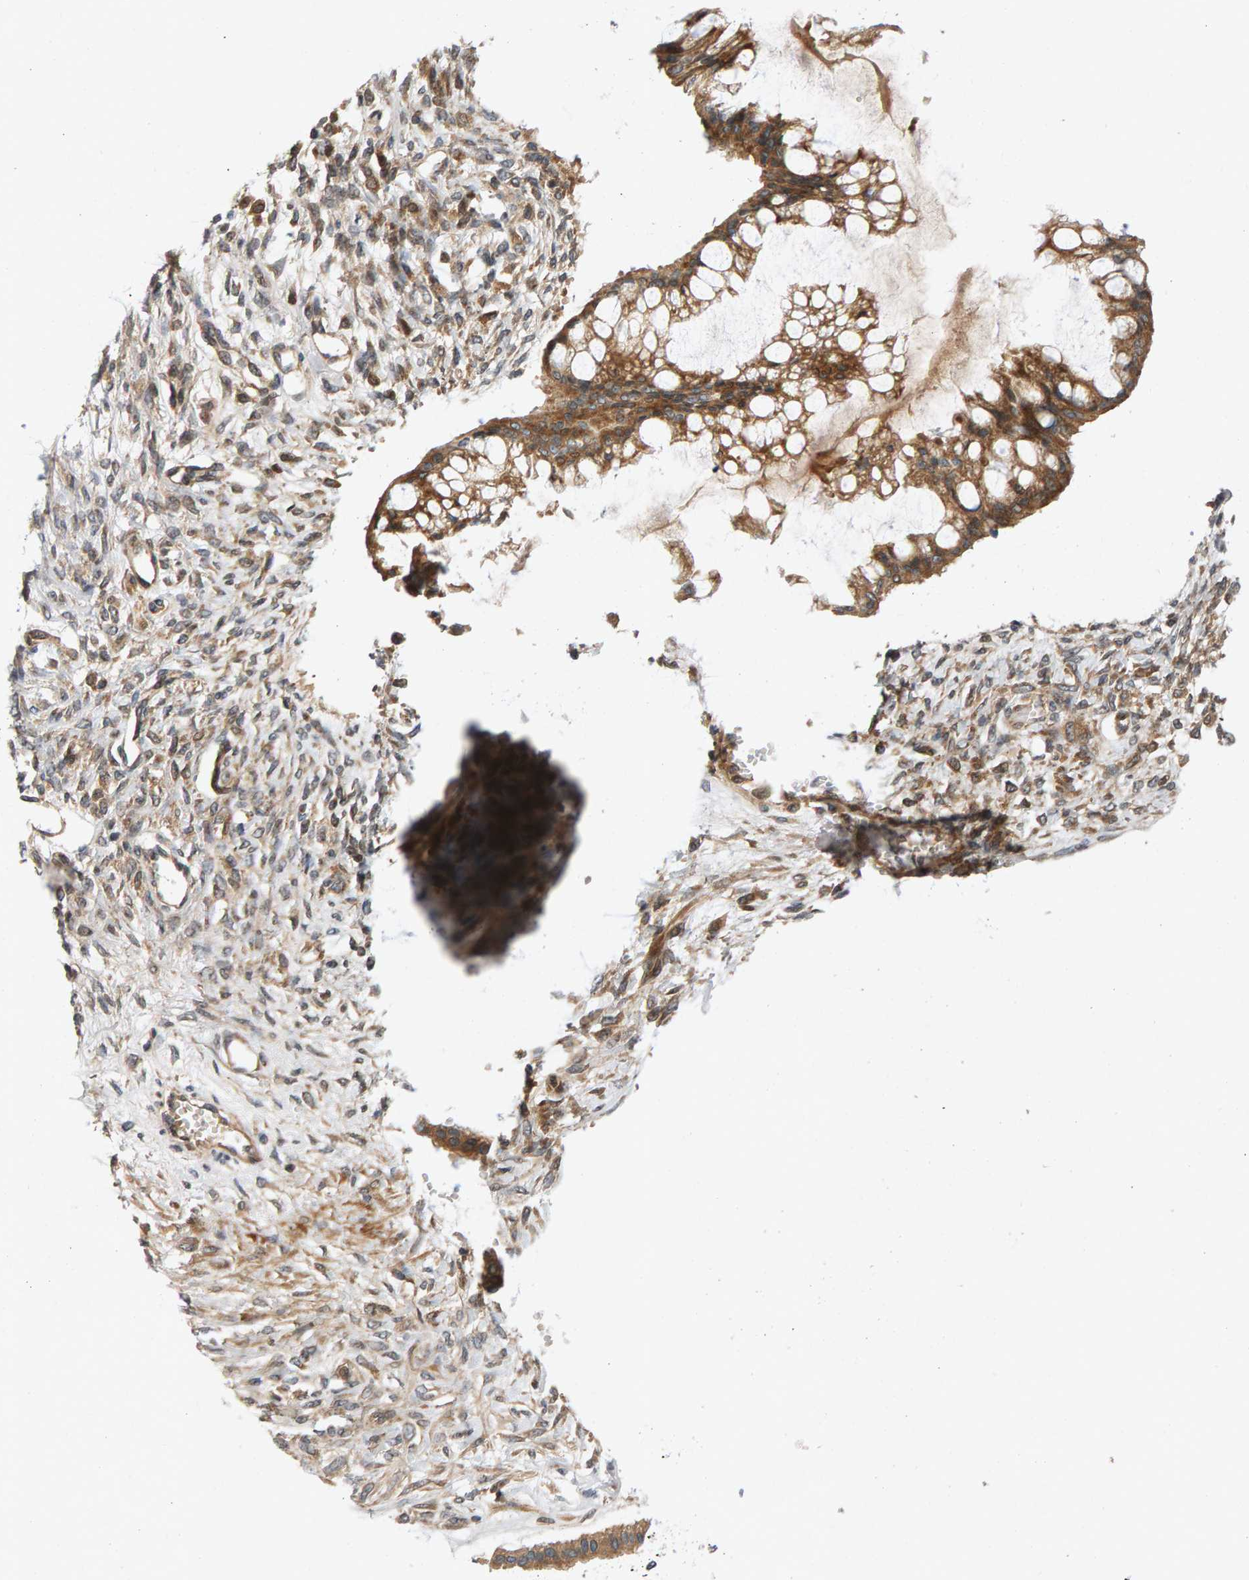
{"staining": {"intensity": "moderate", "quantity": ">75%", "location": "cytoplasmic/membranous"}, "tissue": "ovarian cancer", "cell_type": "Tumor cells", "image_type": "cancer", "snomed": [{"axis": "morphology", "description": "Cystadenocarcinoma, mucinous, NOS"}, {"axis": "topography", "description": "Ovary"}], "caption": "Ovarian cancer (mucinous cystadenocarcinoma) stained for a protein reveals moderate cytoplasmic/membranous positivity in tumor cells. Using DAB (3,3'-diaminobenzidine) (brown) and hematoxylin (blue) stains, captured at high magnification using brightfield microscopy.", "gene": "BAHCC1", "patient": {"sex": "female", "age": 73}}